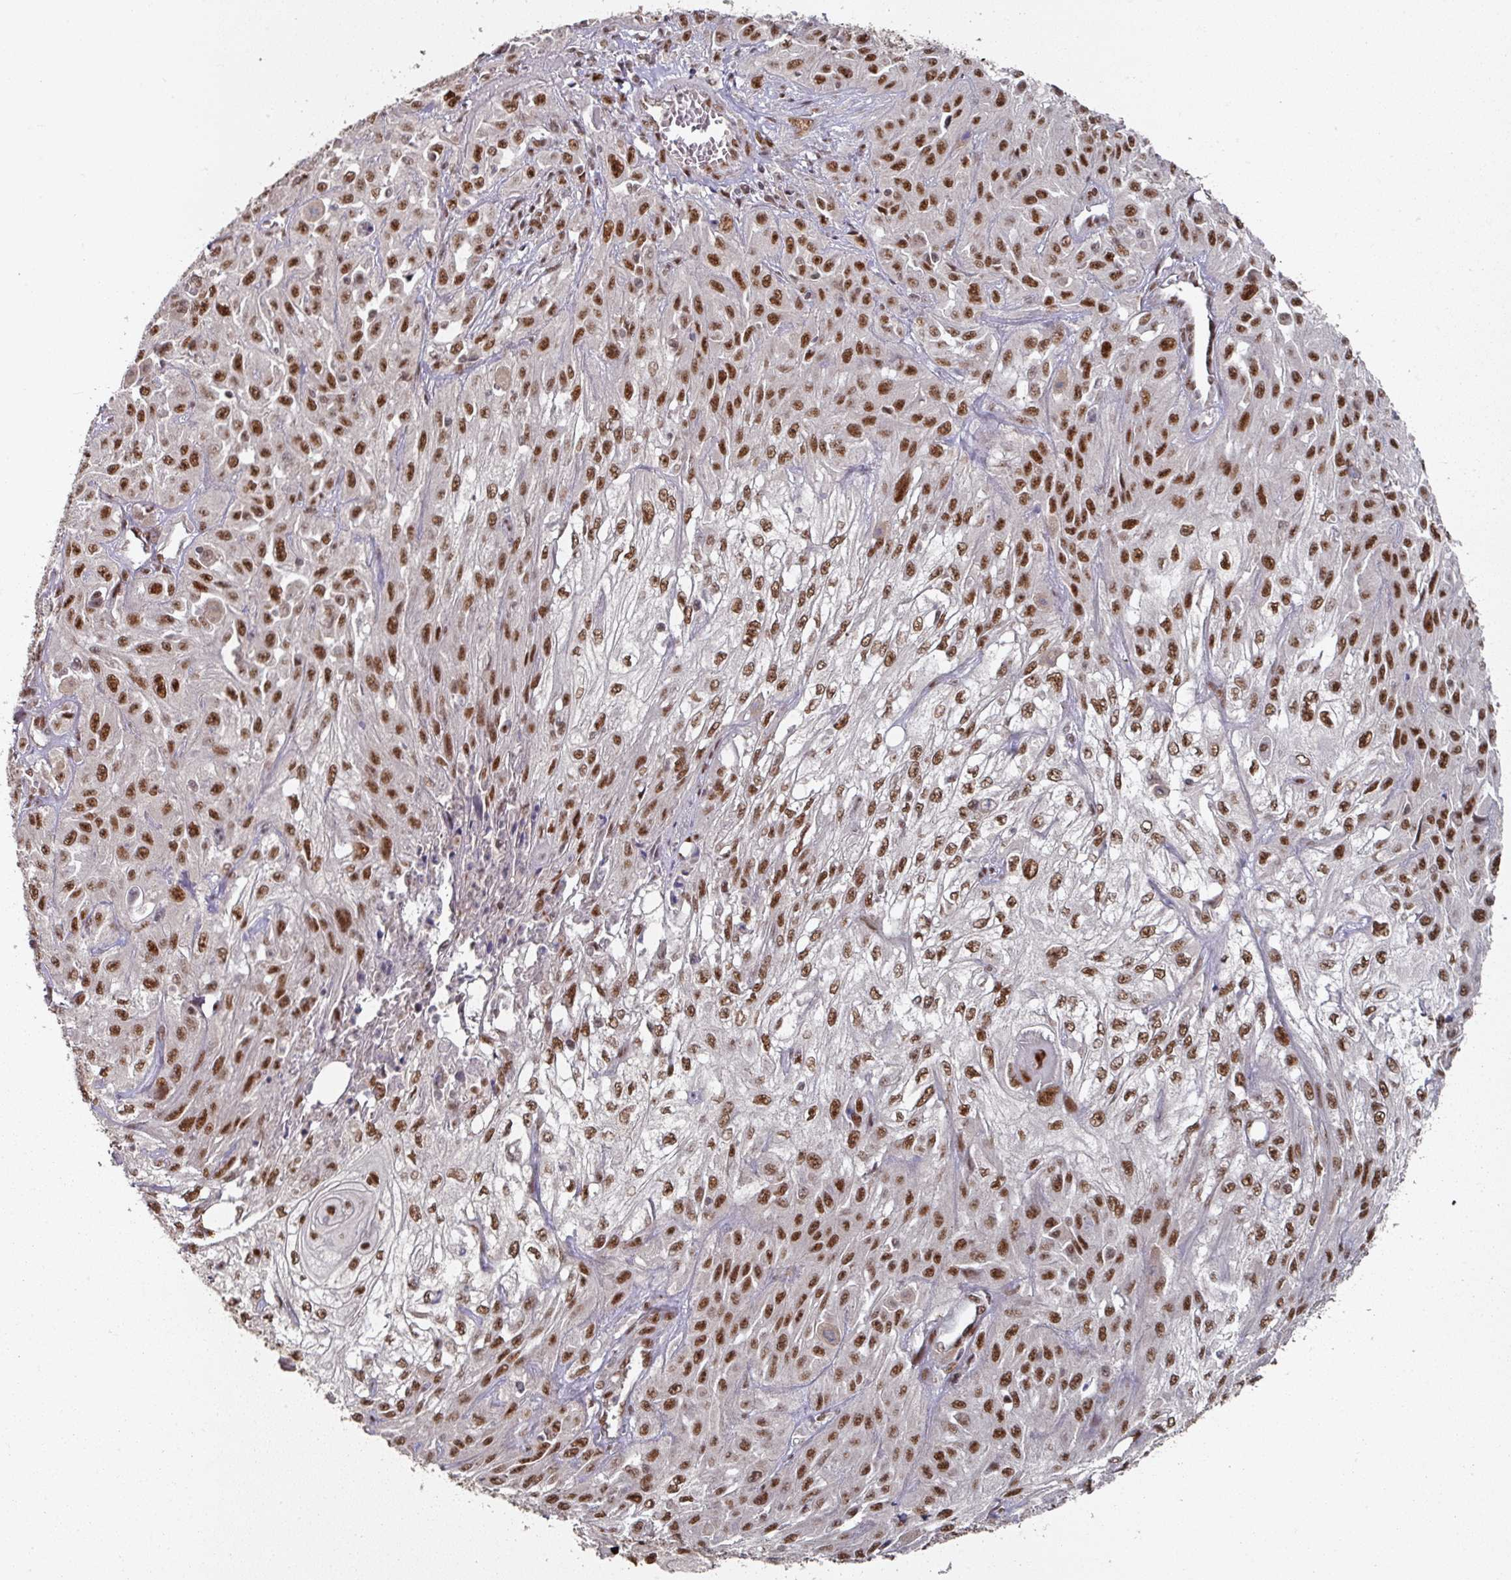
{"staining": {"intensity": "strong", "quantity": ">75%", "location": "nuclear"}, "tissue": "skin cancer", "cell_type": "Tumor cells", "image_type": "cancer", "snomed": [{"axis": "morphology", "description": "Squamous cell carcinoma, NOS"}, {"axis": "morphology", "description": "Squamous cell carcinoma, metastatic, NOS"}, {"axis": "topography", "description": "Skin"}, {"axis": "topography", "description": "Lymph node"}], "caption": "Protein expression analysis of human skin cancer reveals strong nuclear expression in about >75% of tumor cells.", "gene": "MEPCE", "patient": {"sex": "male", "age": 75}}